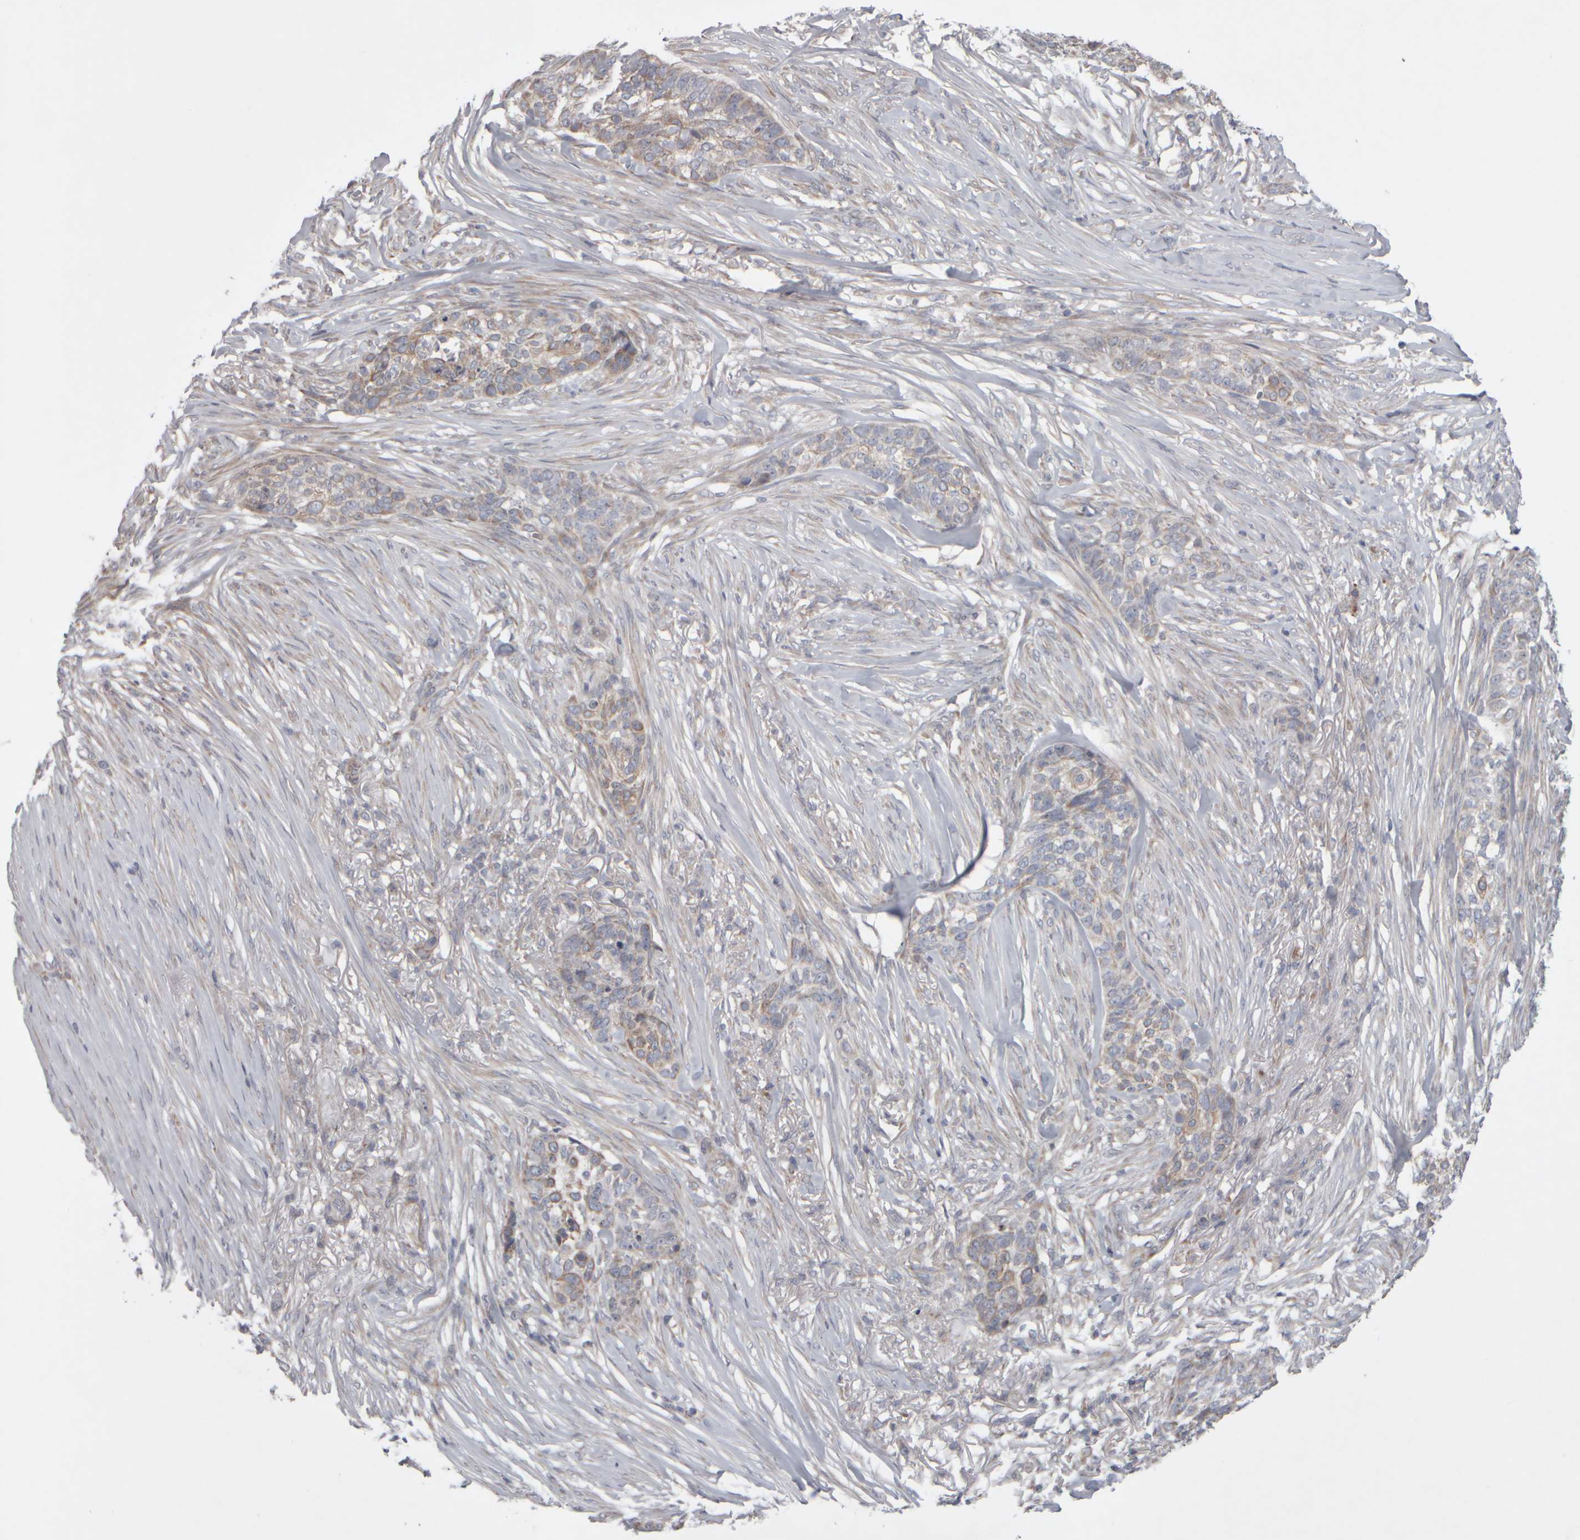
{"staining": {"intensity": "weak", "quantity": "25%-75%", "location": "cytoplasmic/membranous"}, "tissue": "skin cancer", "cell_type": "Tumor cells", "image_type": "cancer", "snomed": [{"axis": "morphology", "description": "Basal cell carcinoma"}, {"axis": "topography", "description": "Skin"}], "caption": "Brown immunohistochemical staining in basal cell carcinoma (skin) displays weak cytoplasmic/membranous positivity in about 25%-75% of tumor cells.", "gene": "SCO1", "patient": {"sex": "male", "age": 85}}